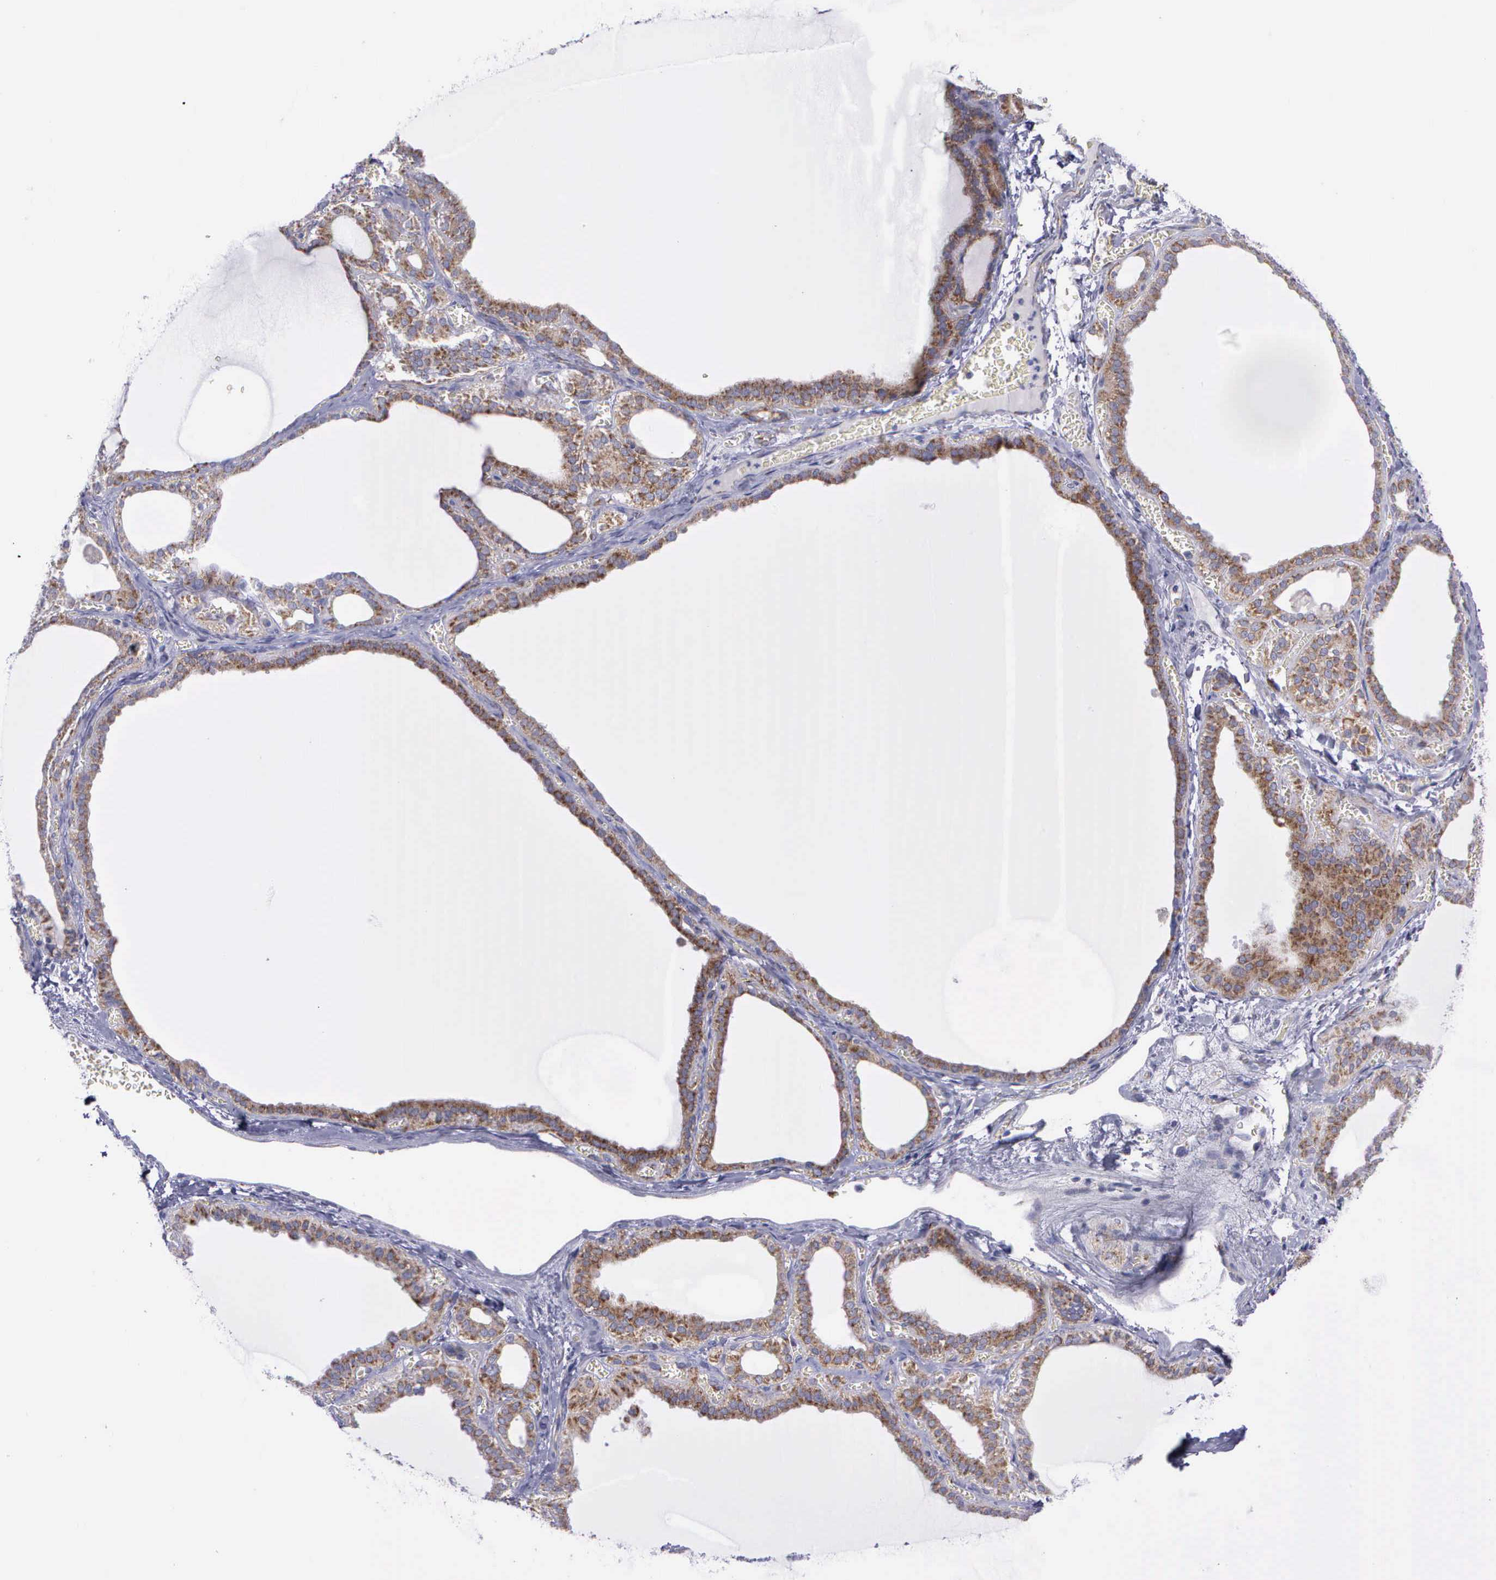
{"staining": {"intensity": "weak", "quantity": "25%-75%", "location": "cytoplasmic/membranous"}, "tissue": "thyroid gland", "cell_type": "Glandular cells", "image_type": "normal", "snomed": [{"axis": "morphology", "description": "Normal tissue, NOS"}, {"axis": "topography", "description": "Thyroid gland"}], "caption": "Brown immunohistochemical staining in benign human thyroid gland reveals weak cytoplasmic/membranous expression in approximately 25%-75% of glandular cells. (DAB IHC, brown staining for protein, blue staining for nuclei).", "gene": "SYNJ2BP", "patient": {"sex": "female", "age": 55}}